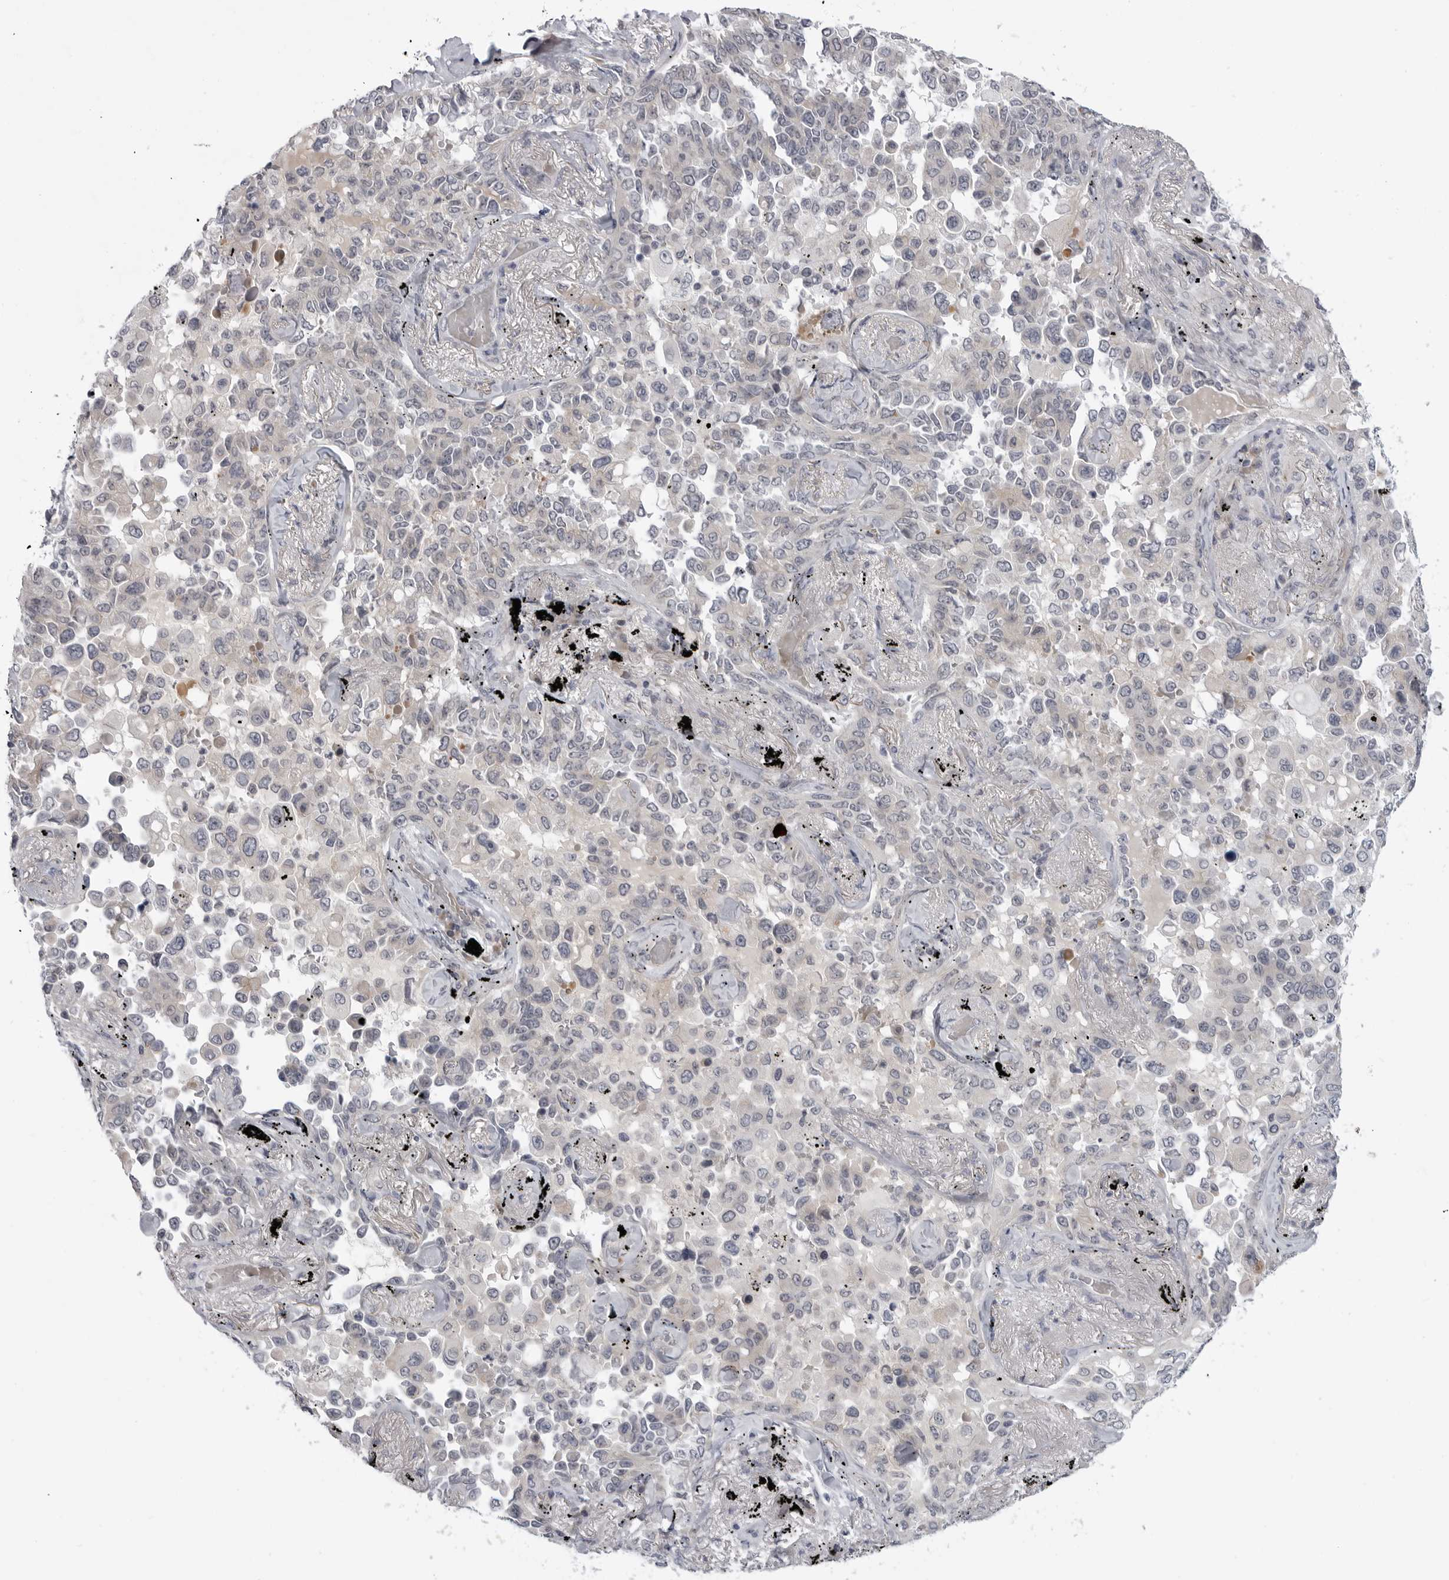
{"staining": {"intensity": "negative", "quantity": "none", "location": "none"}, "tissue": "lung cancer", "cell_type": "Tumor cells", "image_type": "cancer", "snomed": [{"axis": "morphology", "description": "Adenocarcinoma, NOS"}, {"axis": "topography", "description": "Lung"}], "caption": "Immunohistochemistry (IHC) histopathology image of human lung cancer stained for a protein (brown), which exhibits no staining in tumor cells. The staining is performed using DAB brown chromogen with nuclei counter-stained in using hematoxylin.", "gene": "LRRC45", "patient": {"sex": "female", "age": 67}}